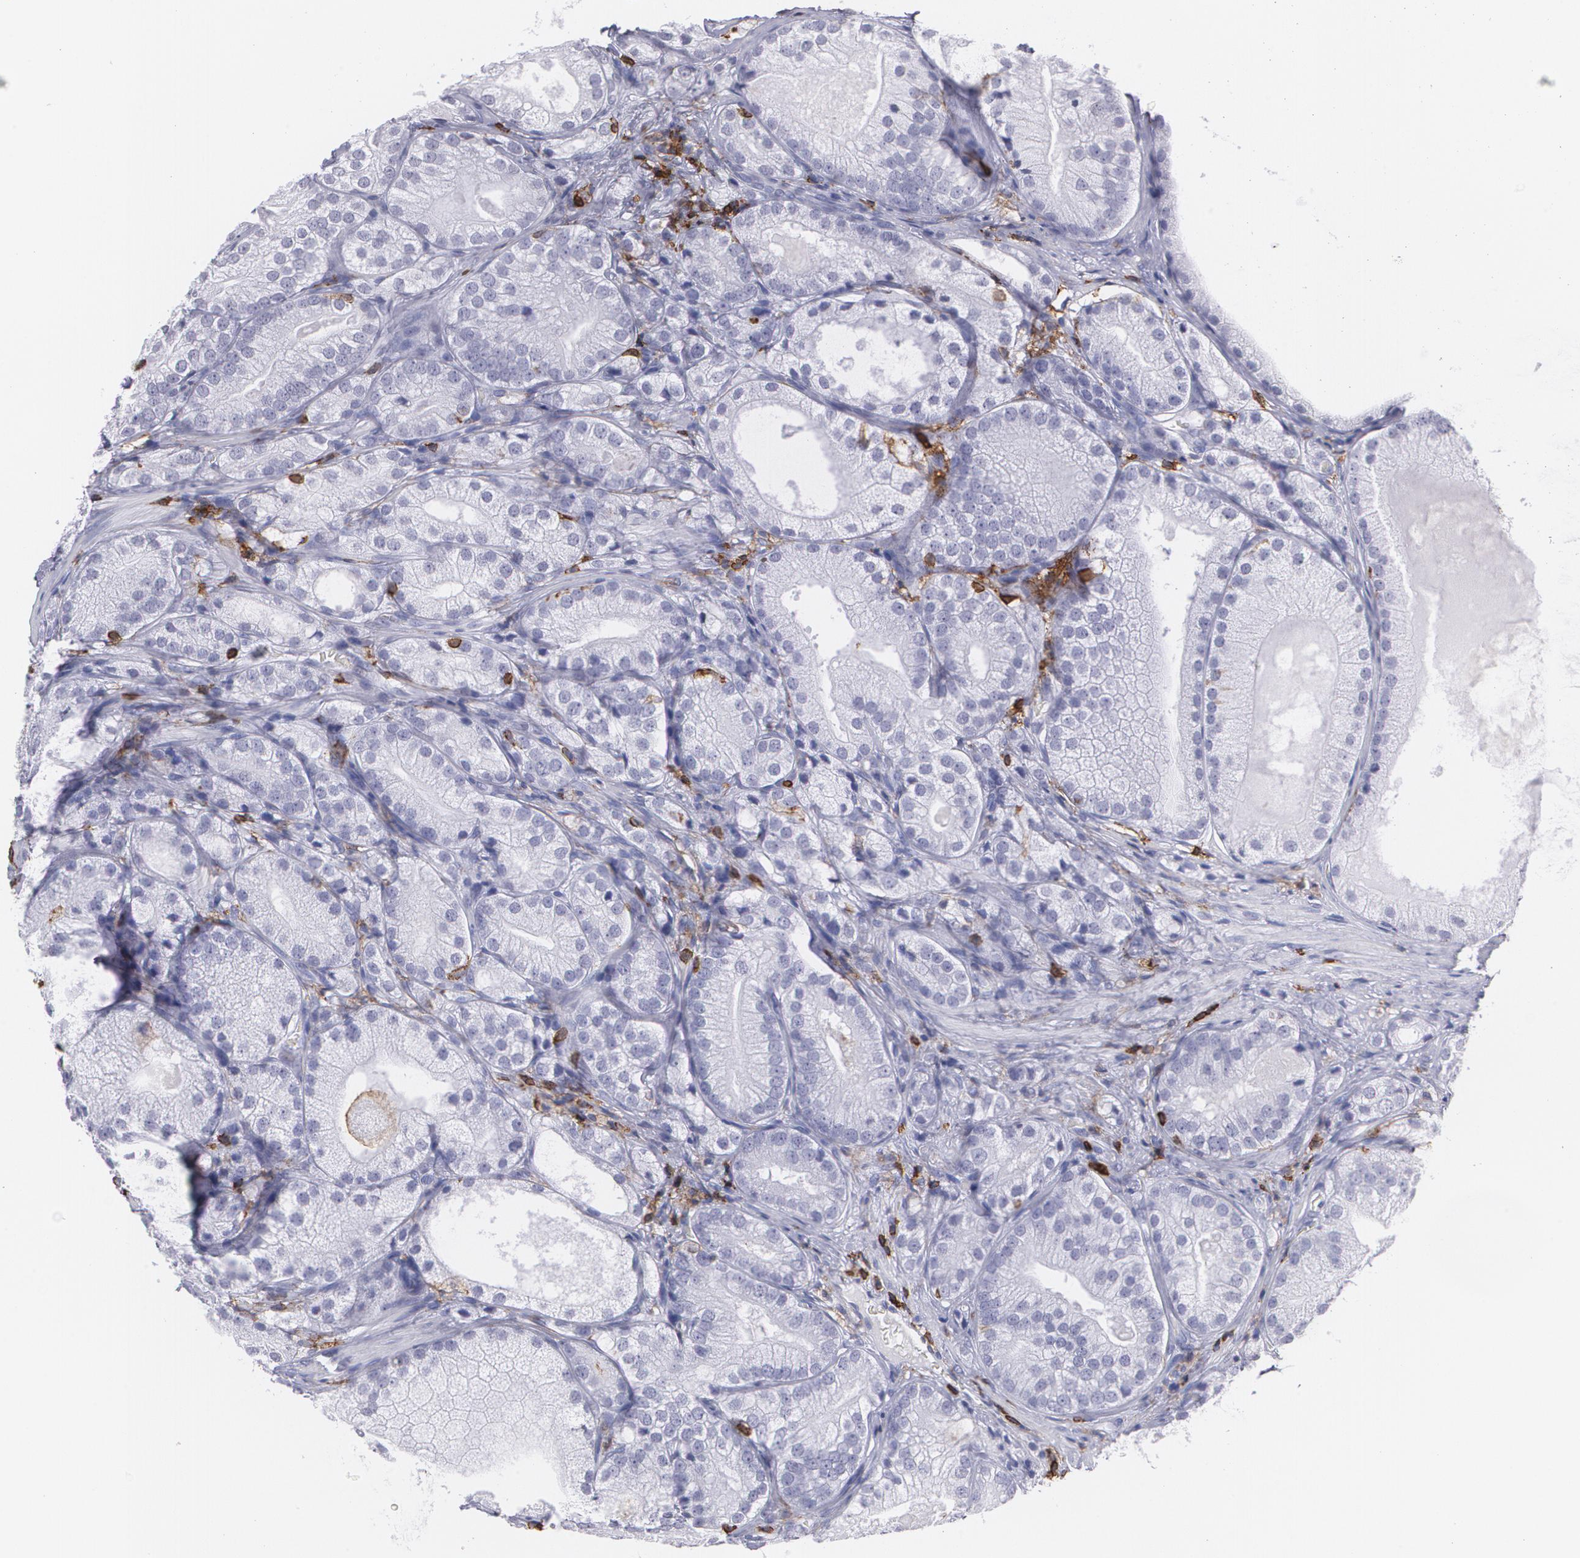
{"staining": {"intensity": "negative", "quantity": "none", "location": "none"}, "tissue": "prostate cancer", "cell_type": "Tumor cells", "image_type": "cancer", "snomed": [{"axis": "morphology", "description": "Adenocarcinoma, Low grade"}, {"axis": "topography", "description": "Prostate"}], "caption": "There is no significant positivity in tumor cells of prostate cancer (low-grade adenocarcinoma).", "gene": "PTPRC", "patient": {"sex": "male", "age": 69}}